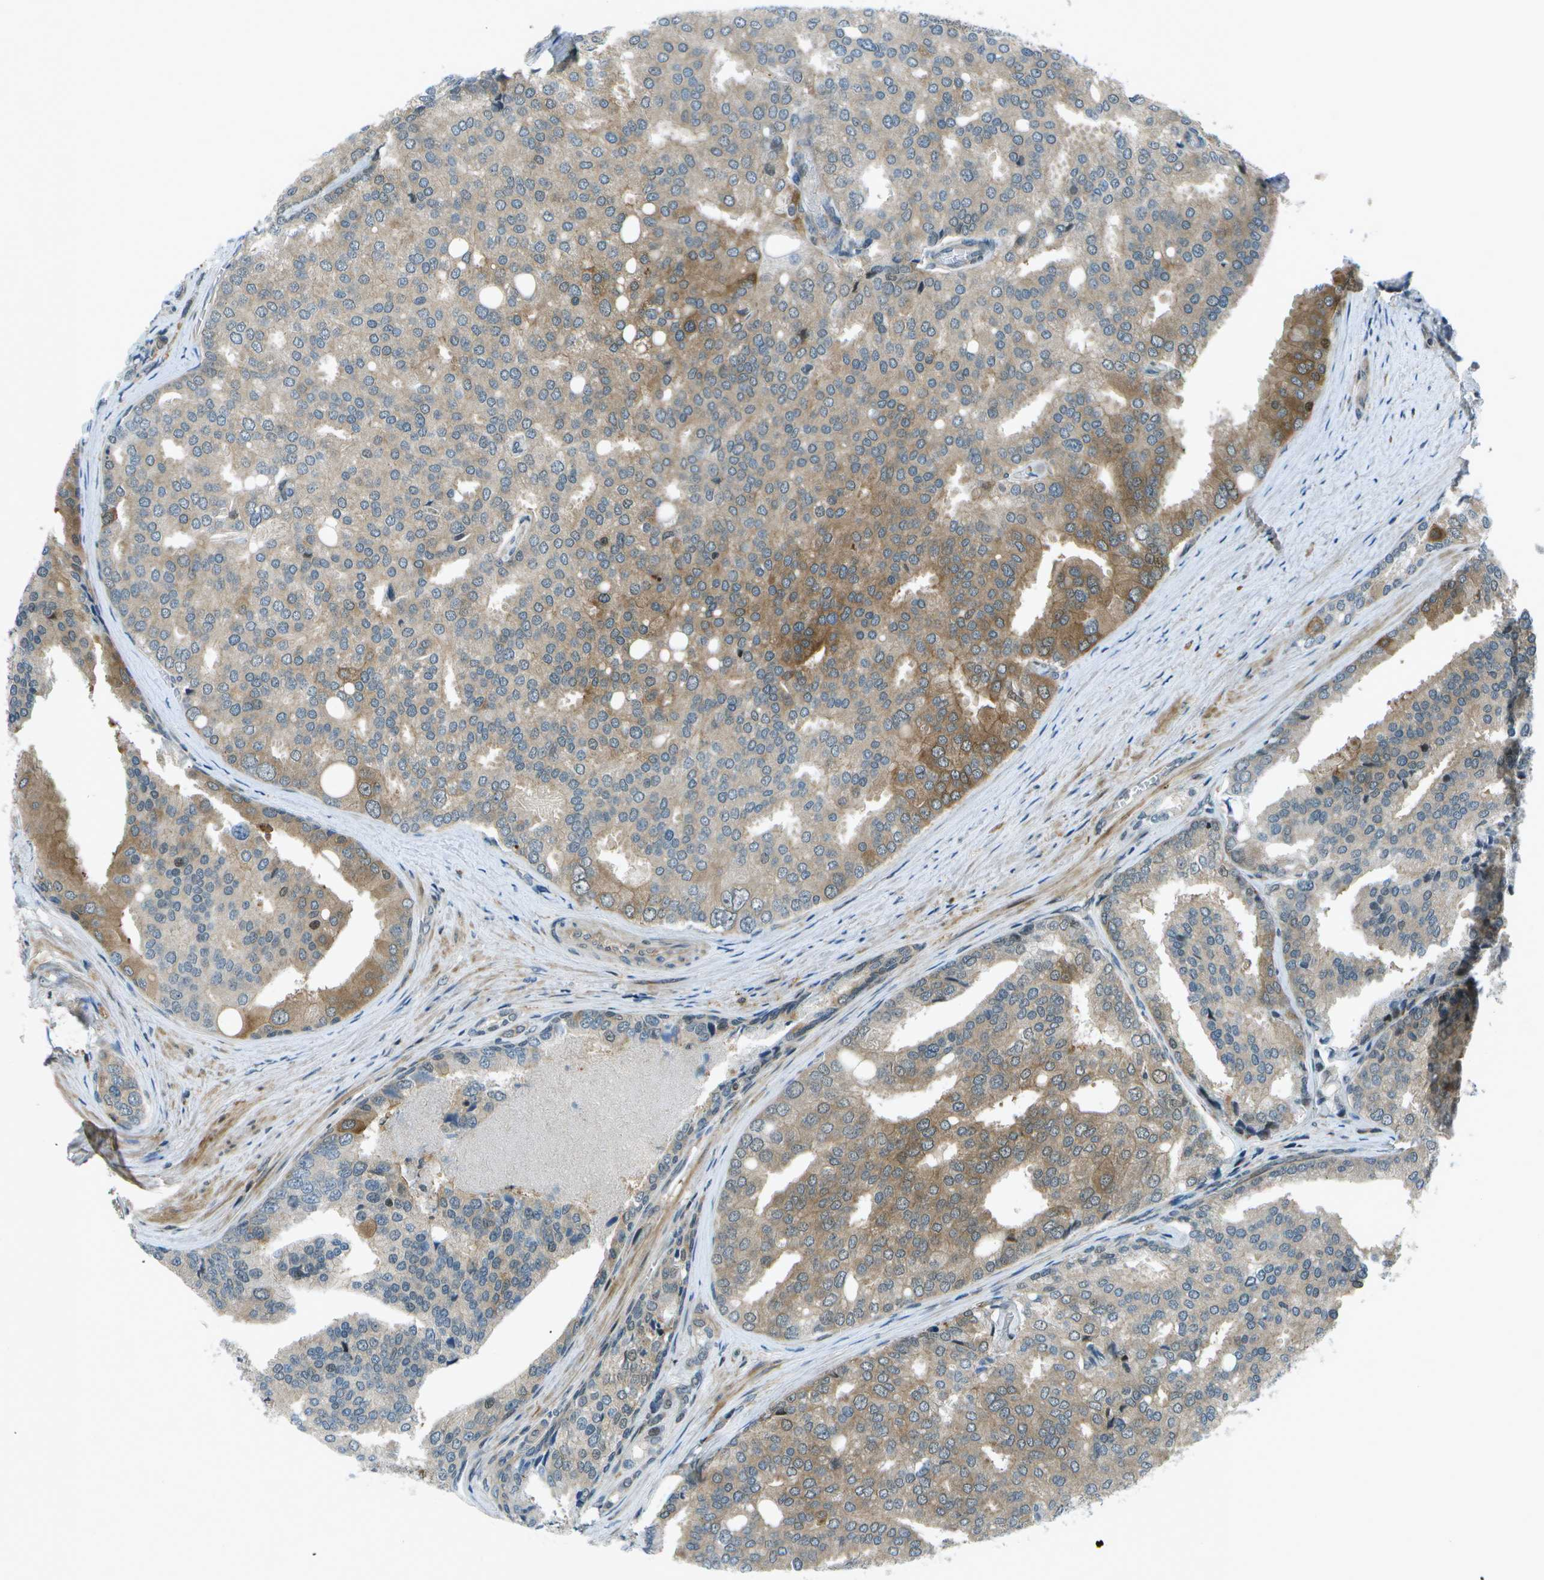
{"staining": {"intensity": "moderate", "quantity": "25%-75%", "location": "cytoplasmic/membranous"}, "tissue": "prostate cancer", "cell_type": "Tumor cells", "image_type": "cancer", "snomed": [{"axis": "morphology", "description": "Adenocarcinoma, High grade"}, {"axis": "topography", "description": "Prostate"}], "caption": "Prostate cancer tissue reveals moderate cytoplasmic/membranous staining in approximately 25%-75% of tumor cells, visualized by immunohistochemistry. (DAB IHC, brown staining for protein, blue staining for nuclei).", "gene": "TMEM19", "patient": {"sex": "male", "age": 50}}